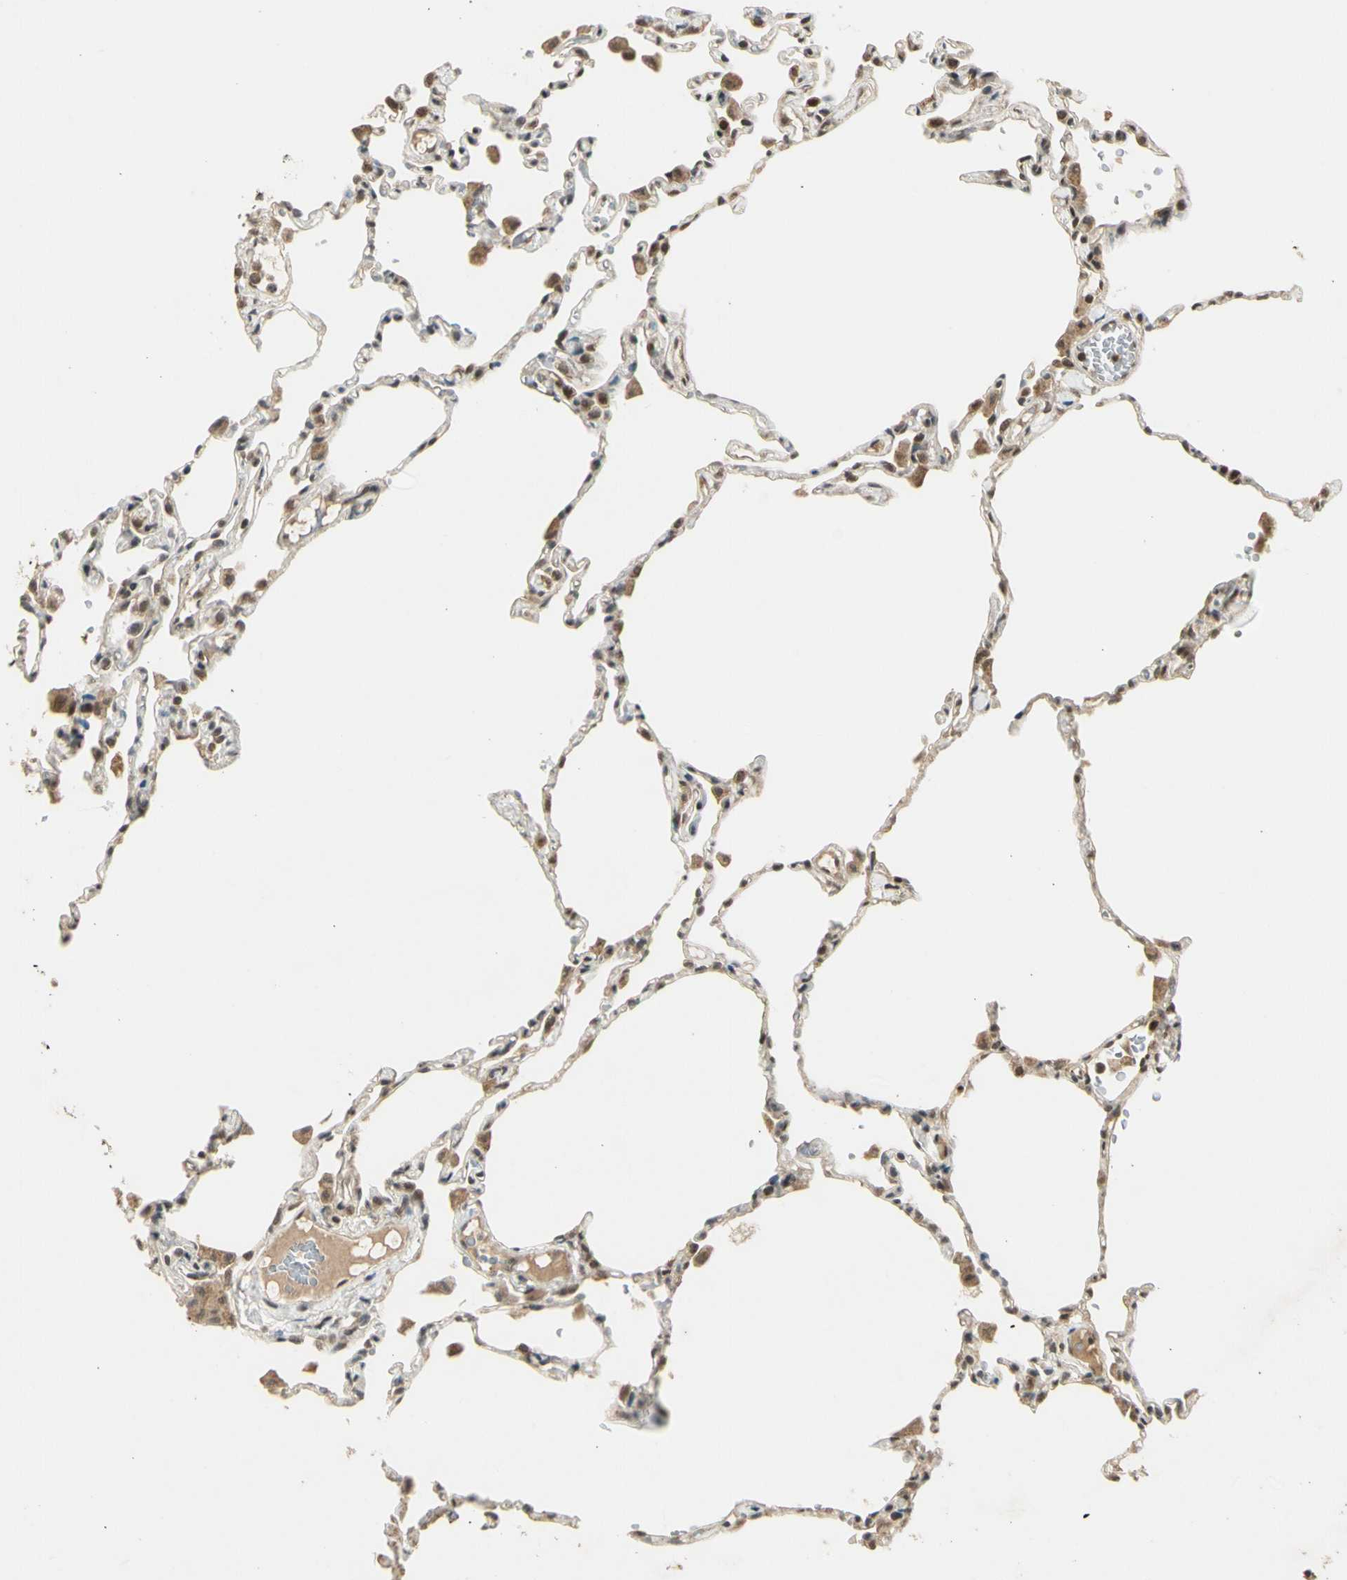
{"staining": {"intensity": "moderate", "quantity": "25%-75%", "location": "cytoplasmic/membranous,nuclear"}, "tissue": "lung", "cell_type": "Alveolar cells", "image_type": "normal", "snomed": [{"axis": "morphology", "description": "Normal tissue, NOS"}, {"axis": "topography", "description": "Lung"}], "caption": "Immunohistochemical staining of benign human lung reveals moderate cytoplasmic/membranous,nuclear protein expression in about 25%-75% of alveolar cells.", "gene": "ZNF135", "patient": {"sex": "female", "age": 49}}